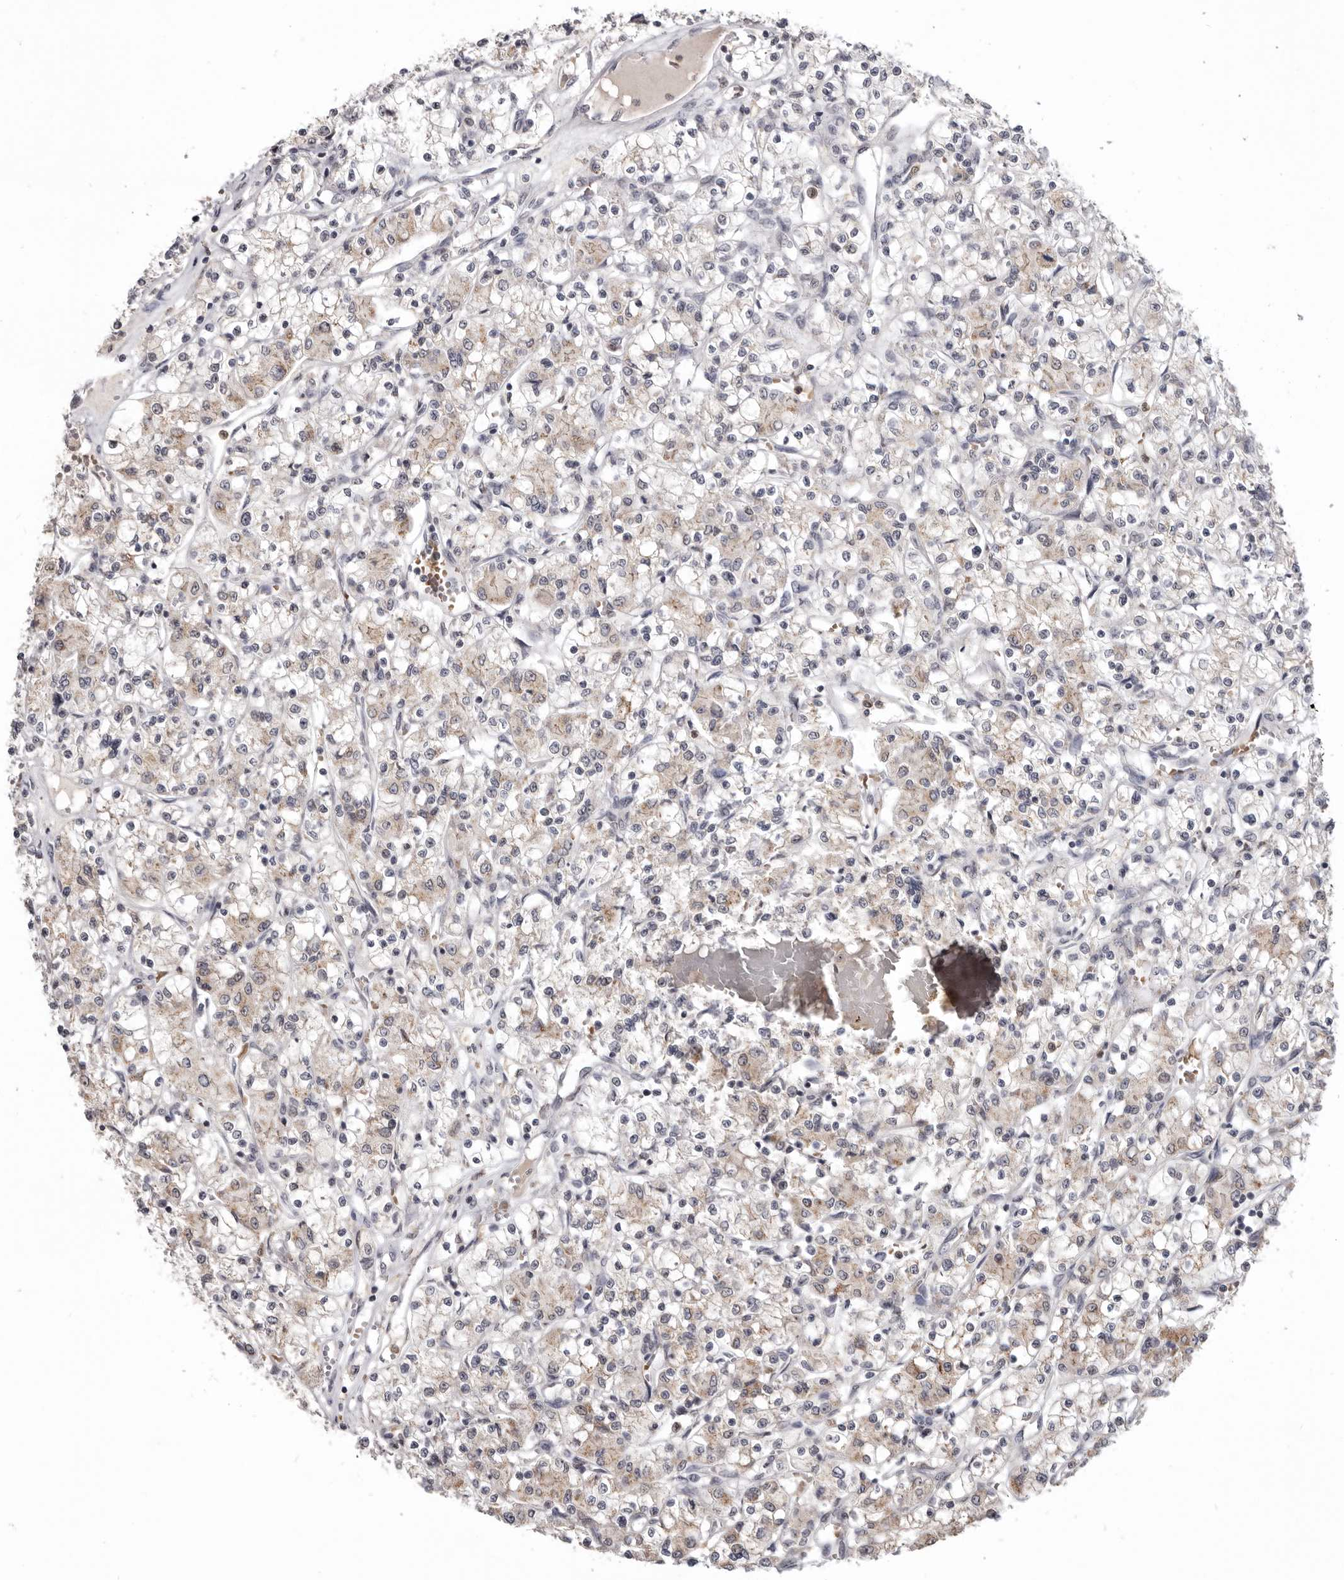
{"staining": {"intensity": "weak", "quantity": "25%-75%", "location": "cytoplasmic/membranous"}, "tissue": "renal cancer", "cell_type": "Tumor cells", "image_type": "cancer", "snomed": [{"axis": "morphology", "description": "Adenocarcinoma, NOS"}, {"axis": "topography", "description": "Kidney"}], "caption": "Adenocarcinoma (renal) tissue demonstrates weak cytoplasmic/membranous expression in about 25%-75% of tumor cells, visualized by immunohistochemistry.", "gene": "CGN", "patient": {"sex": "female", "age": 59}}